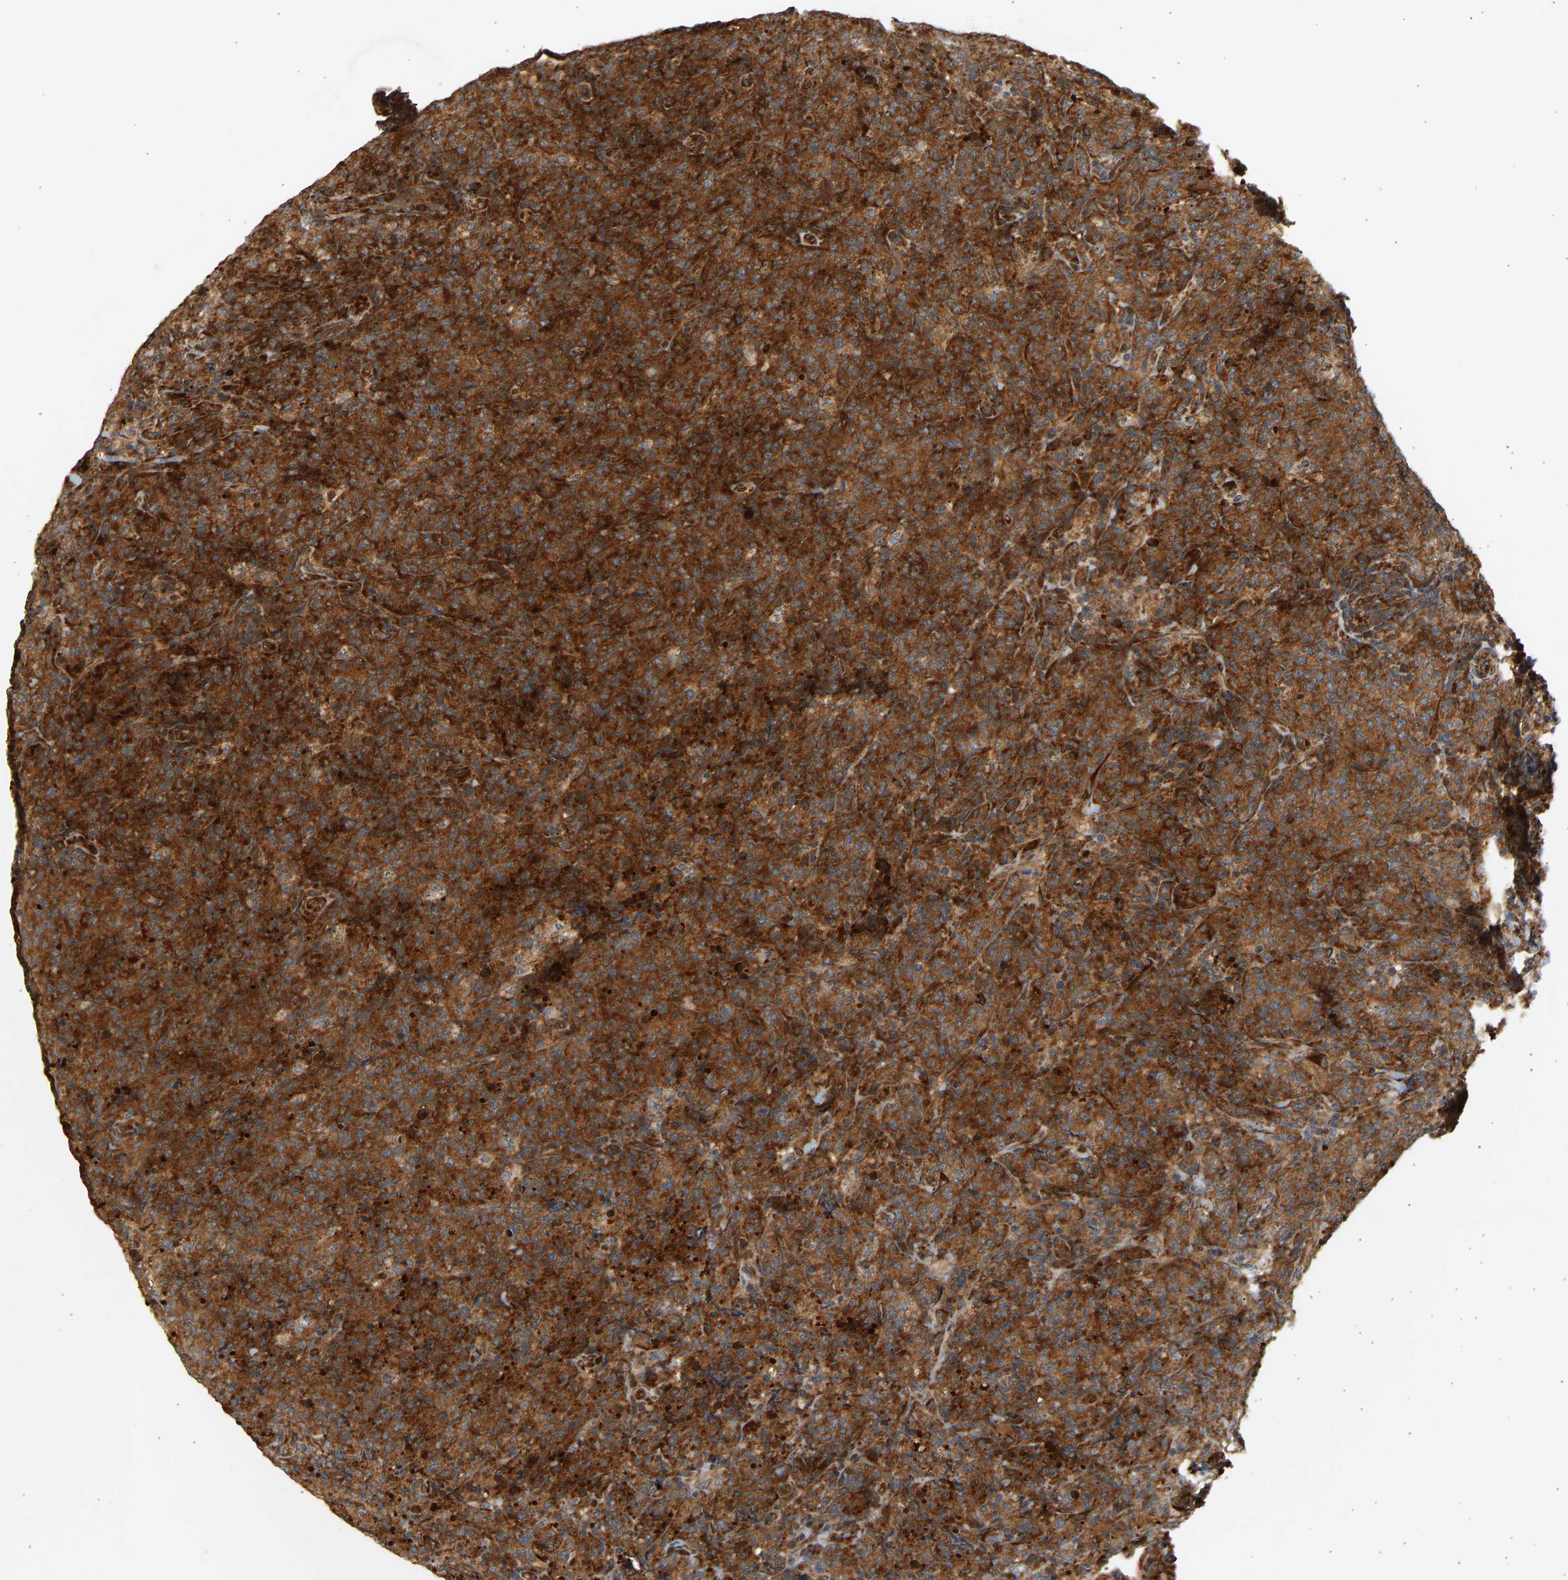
{"staining": {"intensity": "strong", "quantity": ">75%", "location": "cytoplasmic/membranous"}, "tissue": "lymphoma", "cell_type": "Tumor cells", "image_type": "cancer", "snomed": [{"axis": "morphology", "description": "Malignant lymphoma, non-Hodgkin's type, High grade"}, {"axis": "topography", "description": "Tonsil"}], "caption": "Immunohistochemical staining of malignant lymphoma, non-Hodgkin's type (high-grade) demonstrates high levels of strong cytoplasmic/membranous protein expression in approximately >75% of tumor cells.", "gene": "RPS14", "patient": {"sex": "female", "age": 36}}